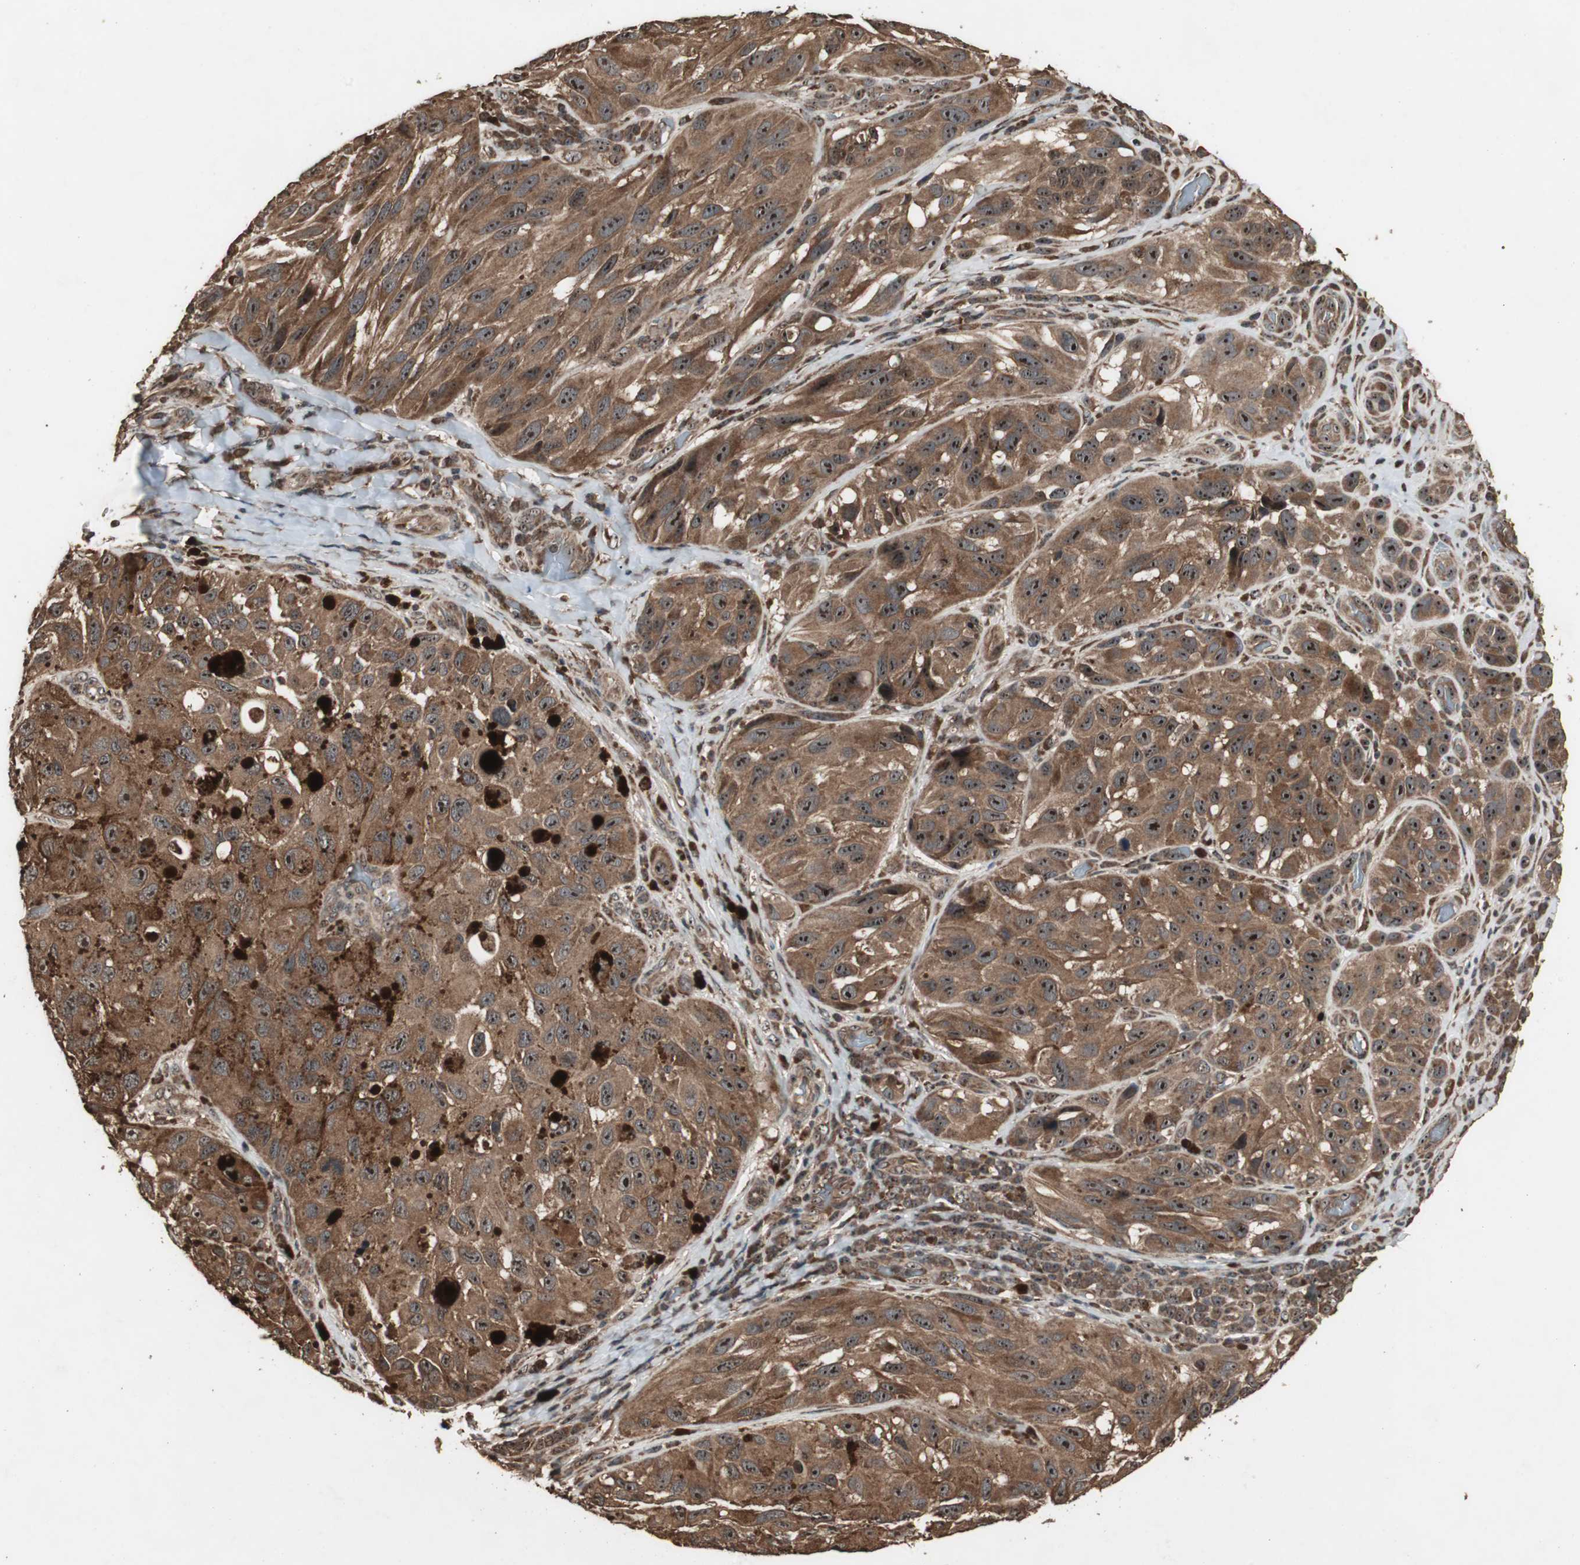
{"staining": {"intensity": "strong", "quantity": ">75%", "location": "cytoplasmic/membranous"}, "tissue": "melanoma", "cell_type": "Tumor cells", "image_type": "cancer", "snomed": [{"axis": "morphology", "description": "Malignant melanoma, NOS"}, {"axis": "topography", "description": "Skin"}], "caption": "This histopathology image displays immunohistochemistry (IHC) staining of human malignant melanoma, with high strong cytoplasmic/membranous staining in approximately >75% of tumor cells.", "gene": "LAMTOR5", "patient": {"sex": "female", "age": 73}}